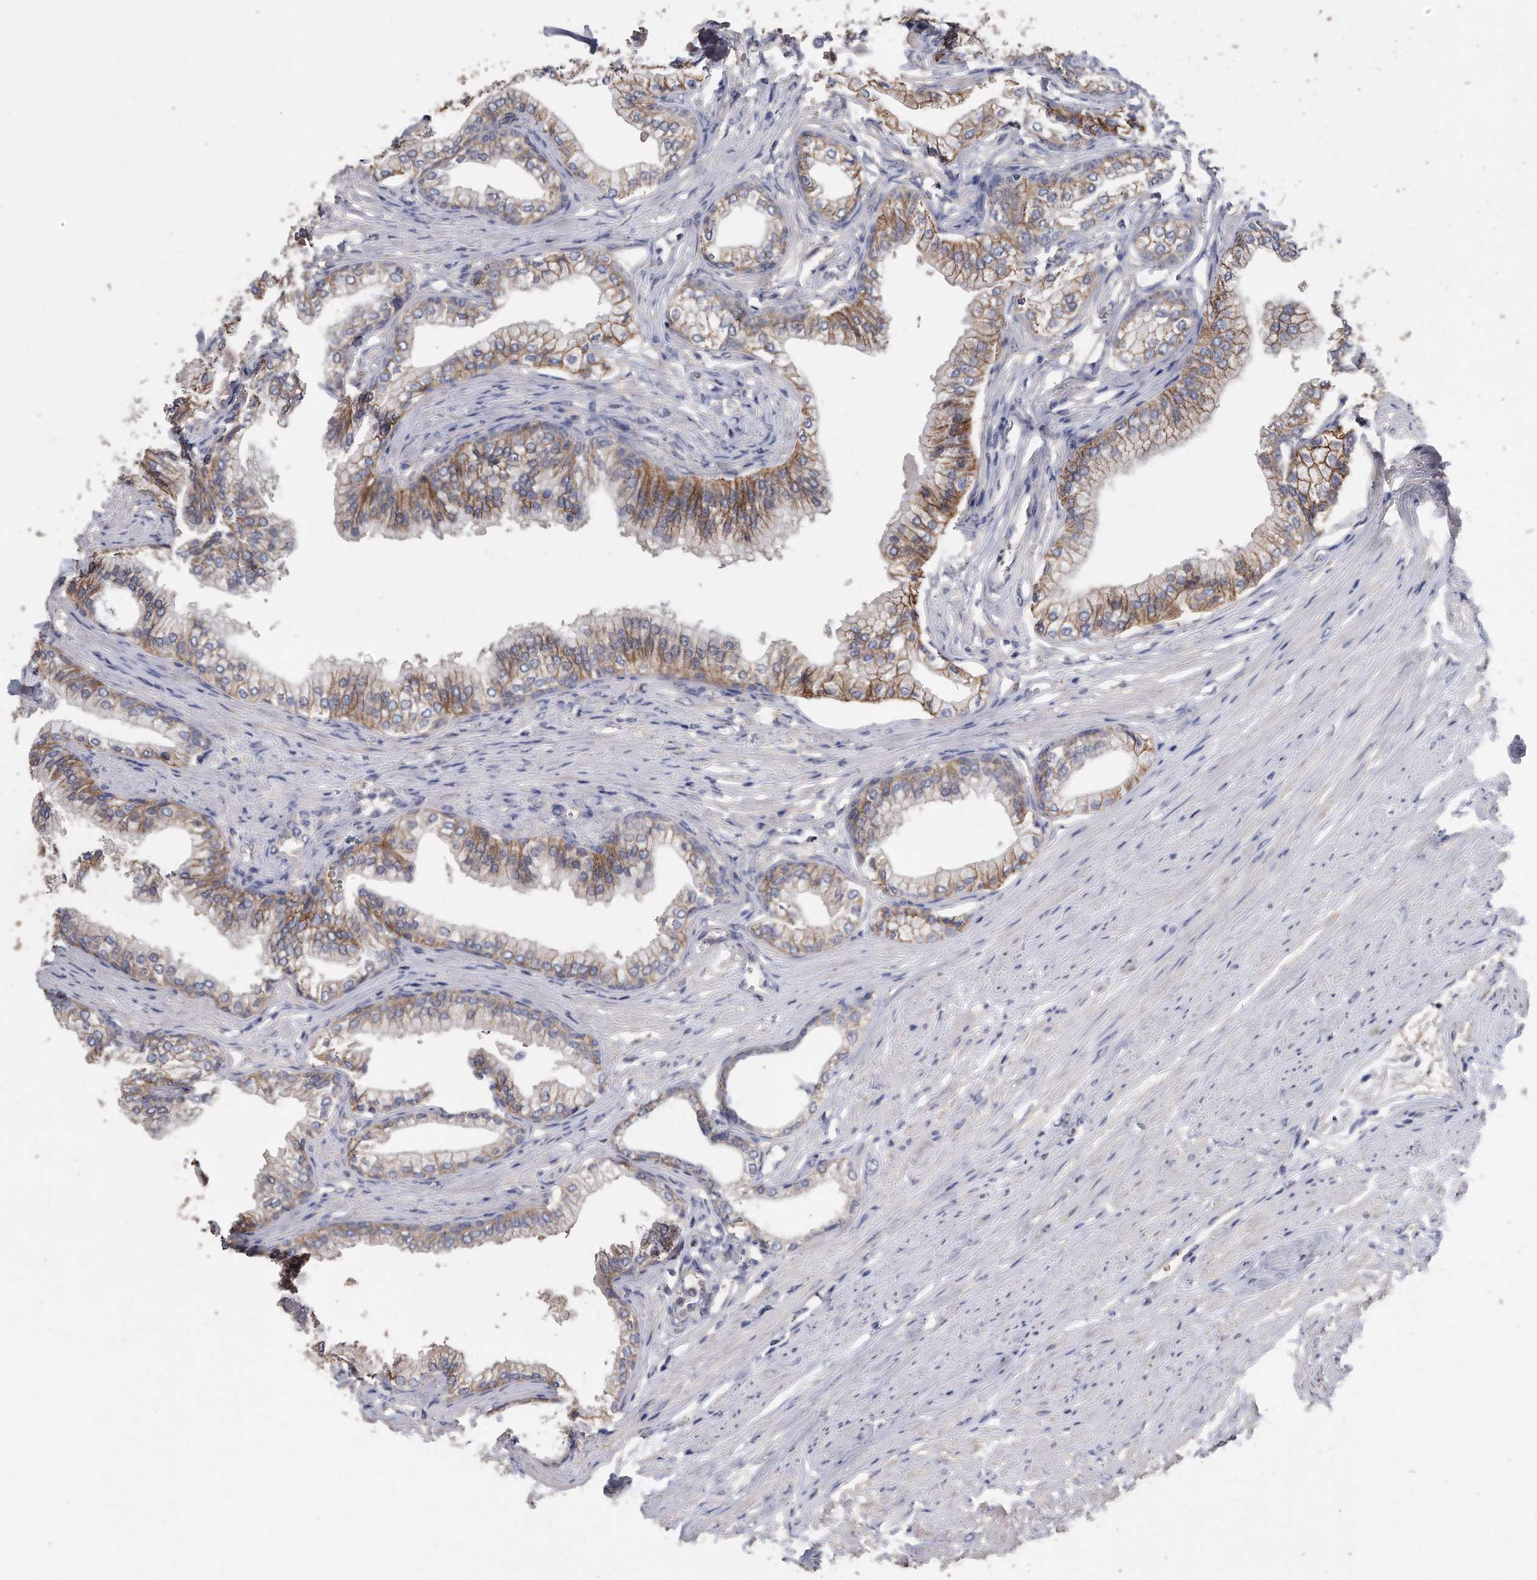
{"staining": {"intensity": "moderate", "quantity": ">75%", "location": "cytoplasmic/membranous"}, "tissue": "prostate", "cell_type": "Glandular cells", "image_type": "normal", "snomed": [{"axis": "morphology", "description": "Normal tissue, NOS"}, {"axis": "morphology", "description": "Urothelial carcinoma, Low grade"}, {"axis": "topography", "description": "Urinary bladder"}, {"axis": "topography", "description": "Prostate"}], "caption": "IHC of benign human prostate demonstrates medium levels of moderate cytoplasmic/membranous expression in about >75% of glandular cells.", "gene": "CDCP1", "patient": {"sex": "male", "age": 60}}